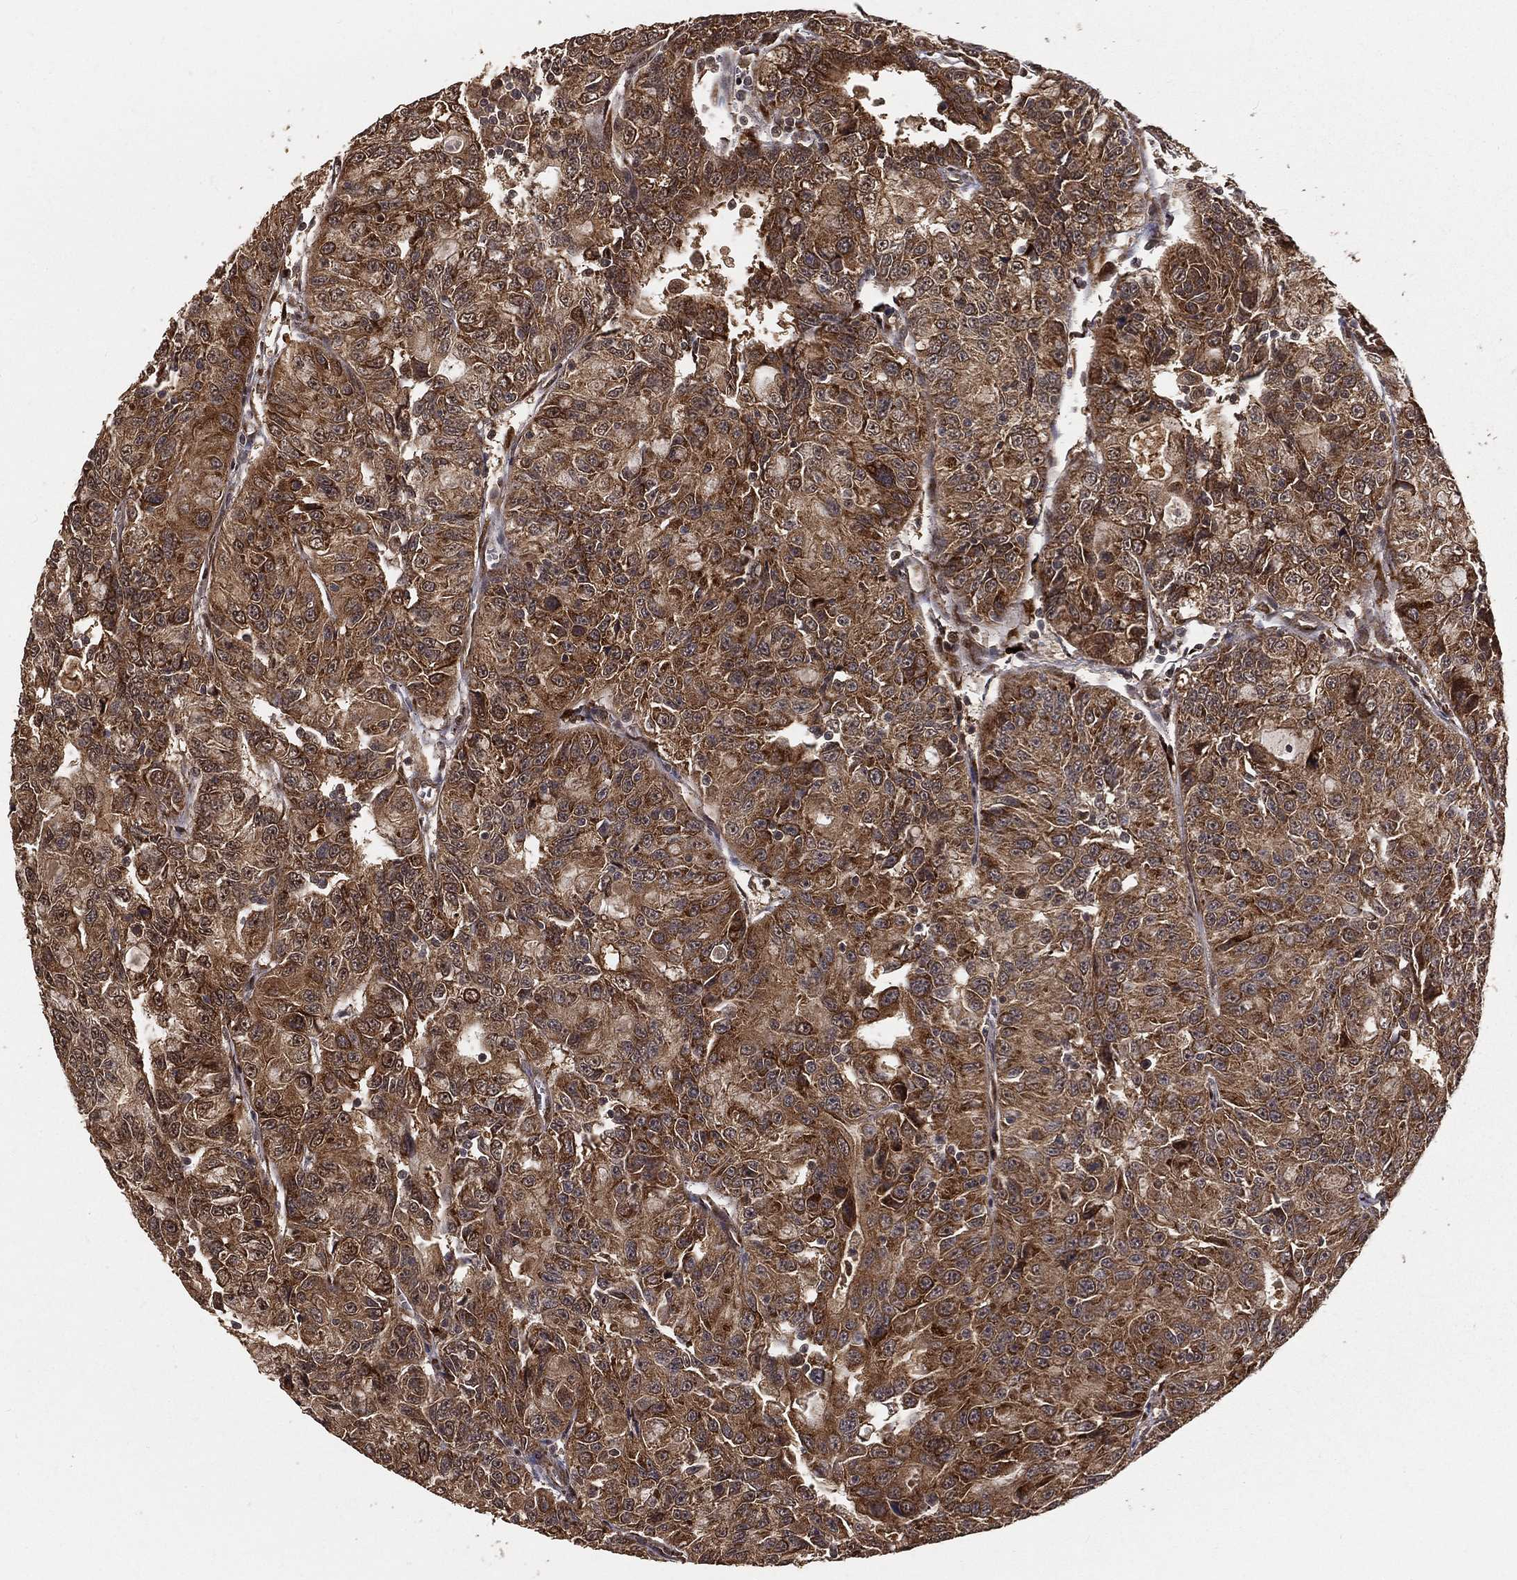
{"staining": {"intensity": "strong", "quantity": "25%-75%", "location": "cytoplasmic/membranous"}, "tissue": "urothelial cancer", "cell_type": "Tumor cells", "image_type": "cancer", "snomed": [{"axis": "morphology", "description": "Urothelial carcinoma, NOS"}, {"axis": "morphology", "description": "Urothelial carcinoma, High grade"}, {"axis": "topography", "description": "Urinary bladder"}], "caption": "DAB (3,3'-diaminobenzidine) immunohistochemical staining of human high-grade urothelial carcinoma displays strong cytoplasmic/membranous protein staining in about 25%-75% of tumor cells.", "gene": "MAPK1", "patient": {"sex": "female", "age": 73}}